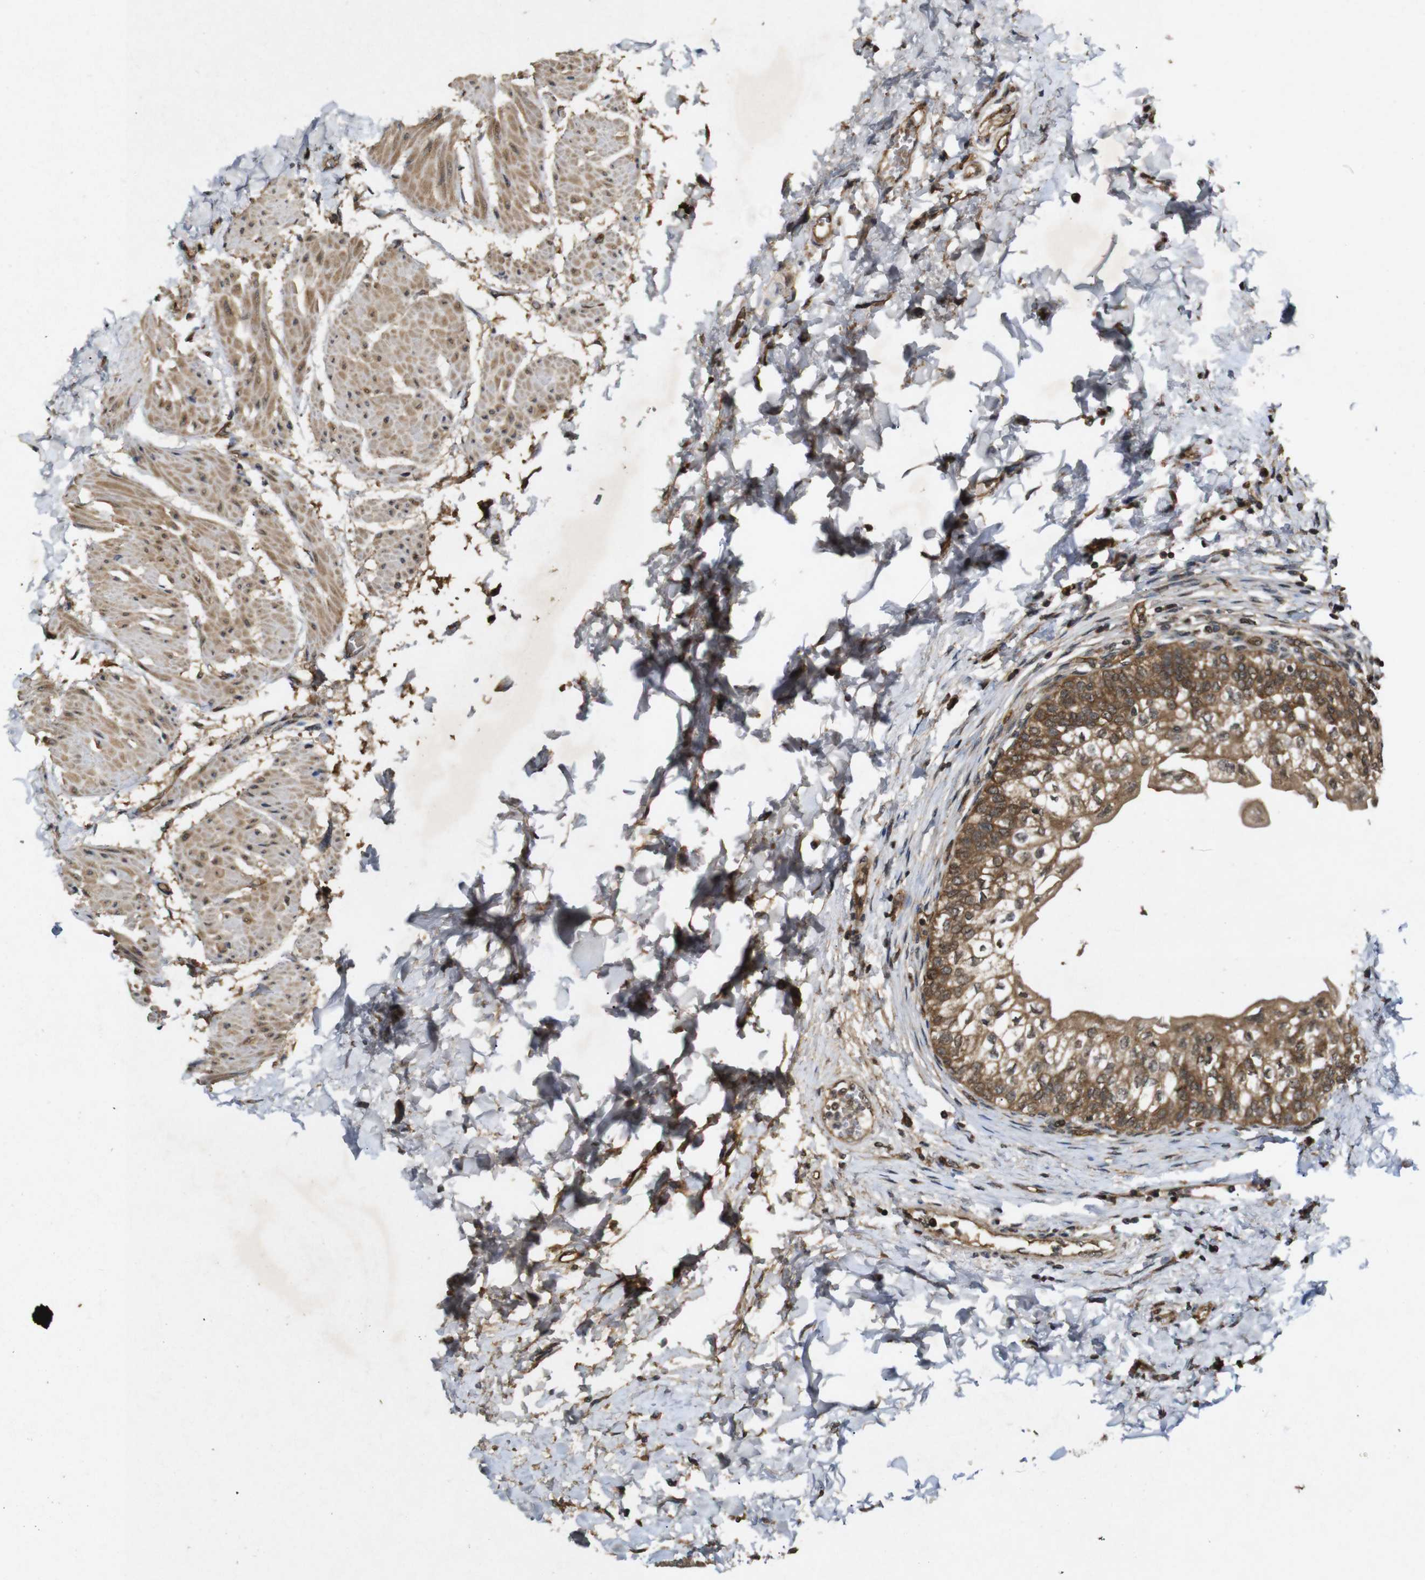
{"staining": {"intensity": "moderate", "quantity": ">75%", "location": "cytoplasmic/membranous"}, "tissue": "urinary bladder", "cell_type": "Urothelial cells", "image_type": "normal", "snomed": [{"axis": "morphology", "description": "Normal tissue, NOS"}, {"axis": "topography", "description": "Urinary bladder"}], "caption": "Moderate cytoplasmic/membranous protein staining is identified in about >75% of urothelial cells in urinary bladder.", "gene": "RIPK1", "patient": {"sex": "male", "age": 55}}